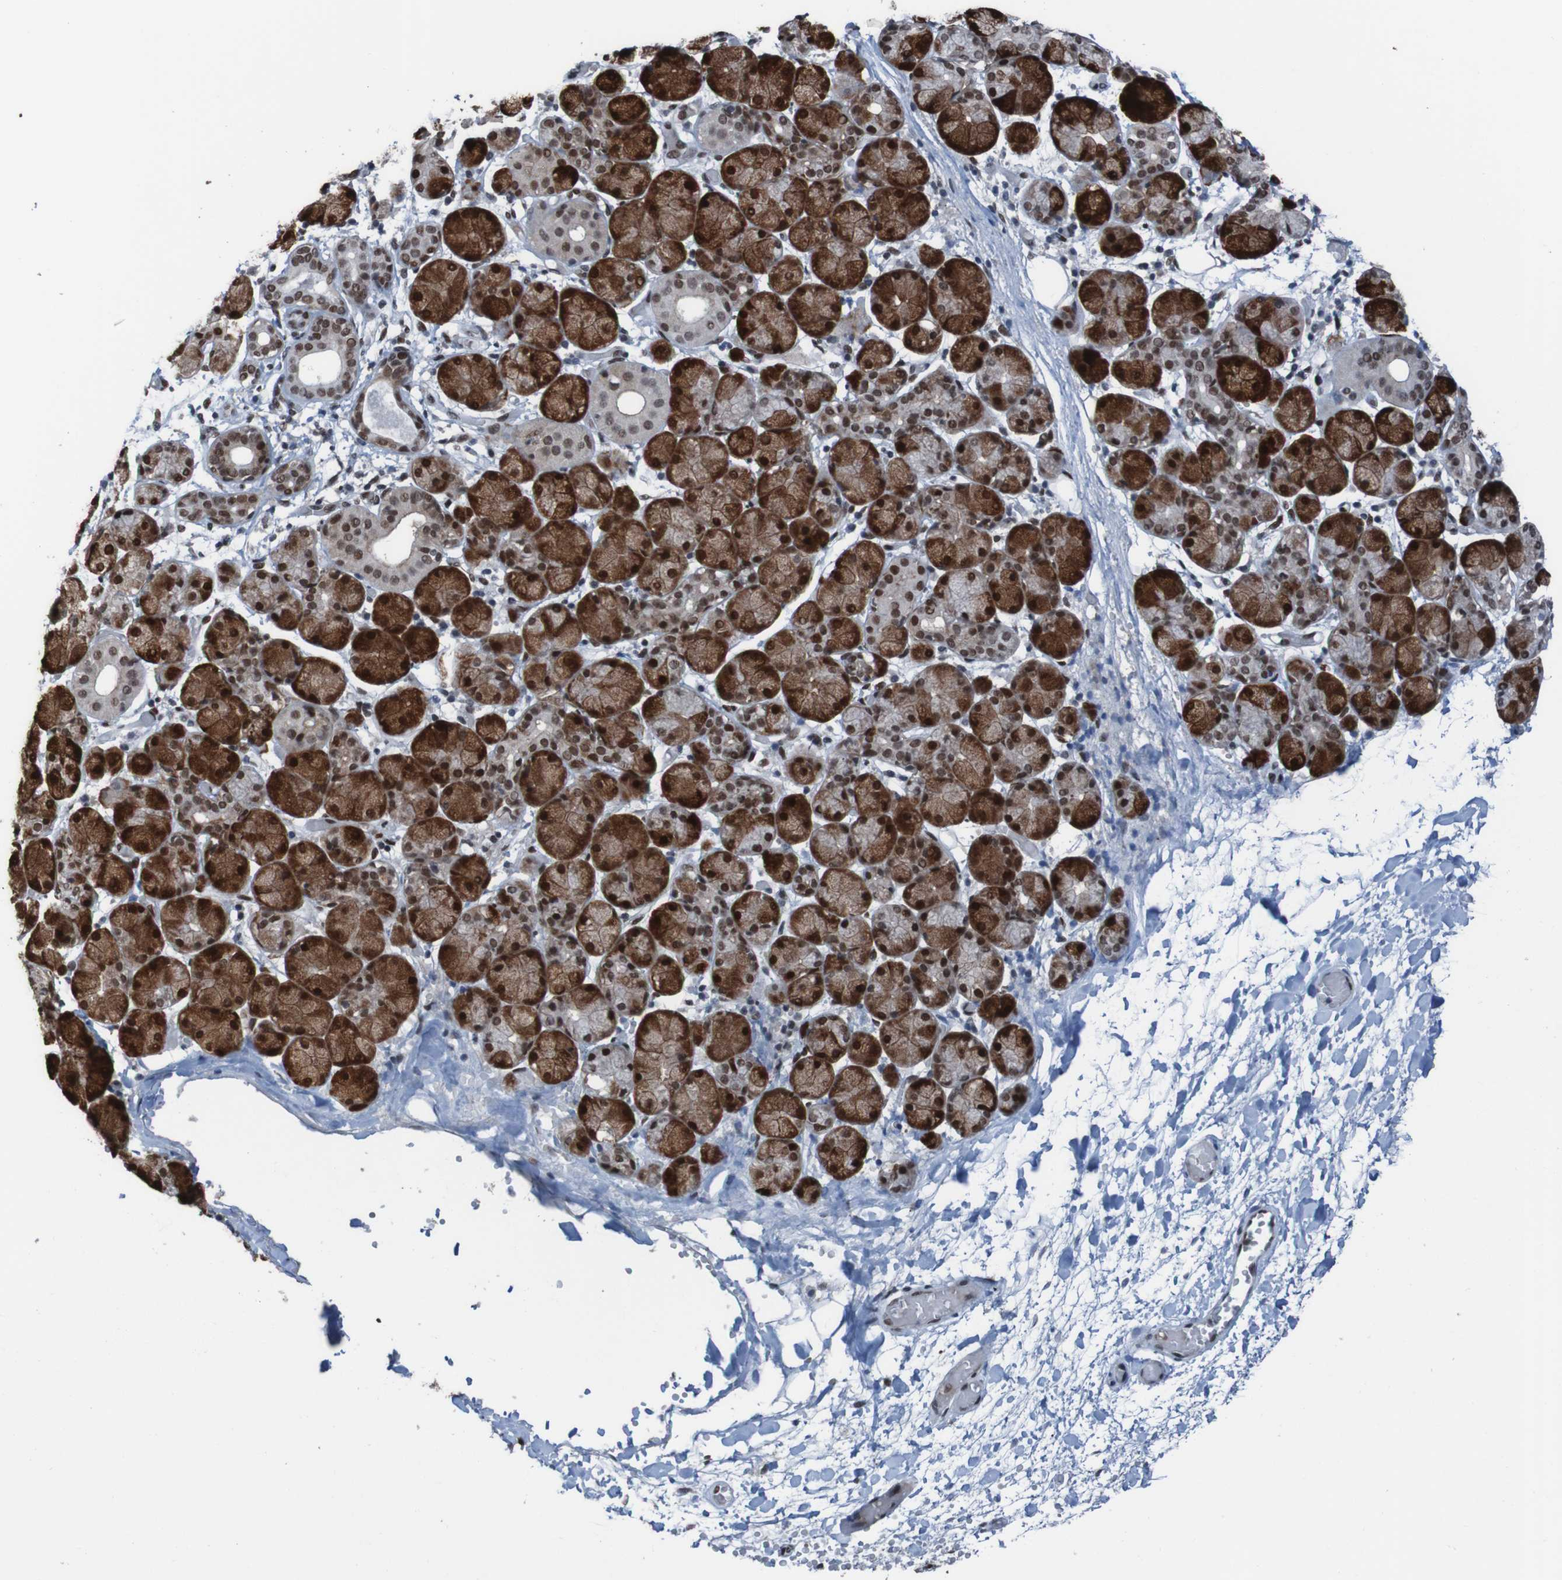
{"staining": {"intensity": "strong", "quantity": ">75%", "location": "cytoplasmic/membranous,nuclear"}, "tissue": "salivary gland", "cell_type": "Glandular cells", "image_type": "normal", "snomed": [{"axis": "morphology", "description": "Normal tissue, NOS"}, {"axis": "topography", "description": "Salivary gland"}], "caption": "A micrograph of human salivary gland stained for a protein shows strong cytoplasmic/membranous,nuclear brown staining in glandular cells.", "gene": "PHF2", "patient": {"sex": "female", "age": 24}}